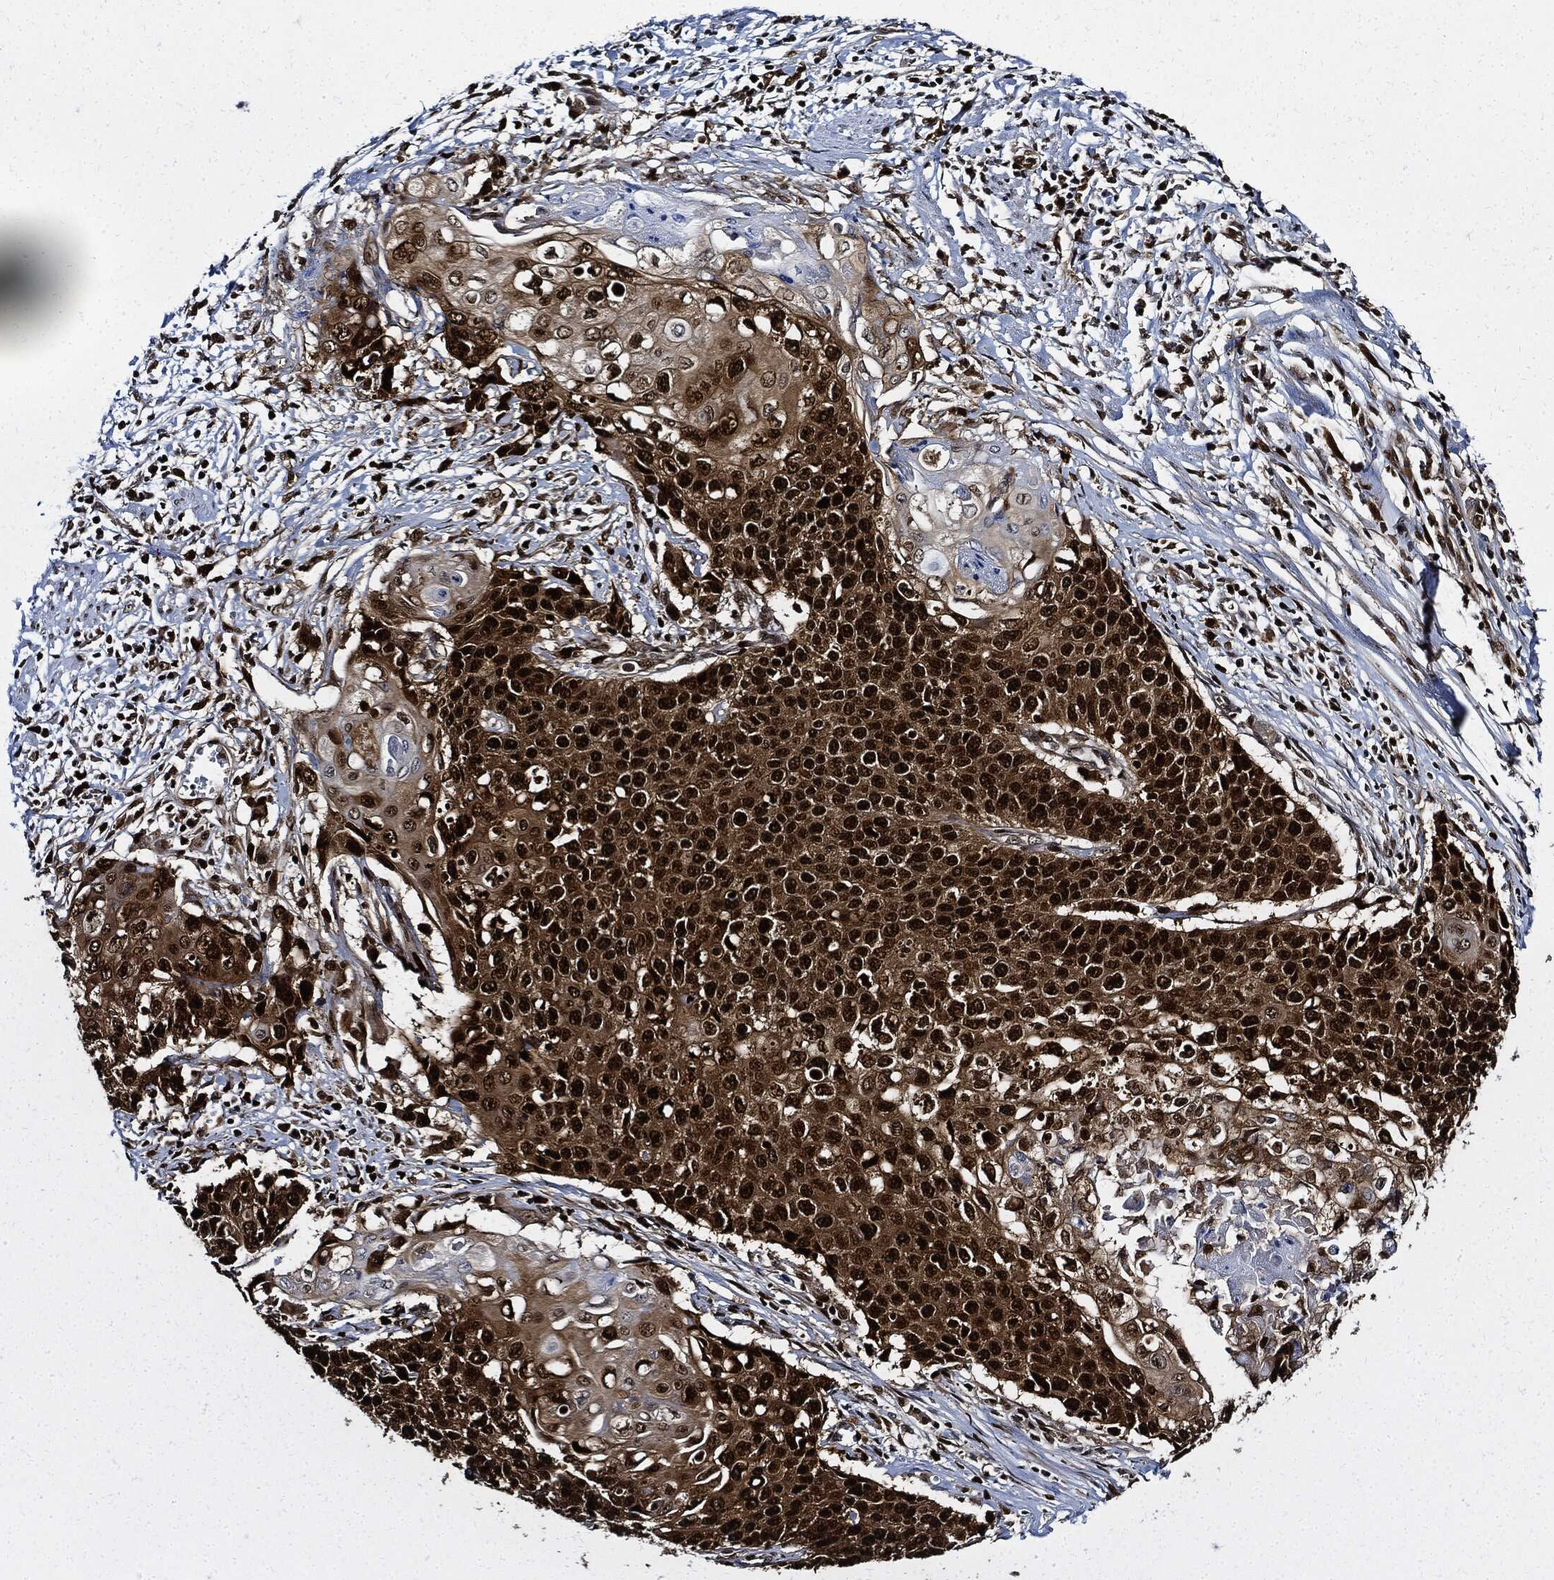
{"staining": {"intensity": "strong", "quantity": ">75%", "location": "cytoplasmic/membranous,nuclear"}, "tissue": "cervical cancer", "cell_type": "Tumor cells", "image_type": "cancer", "snomed": [{"axis": "morphology", "description": "Squamous cell carcinoma, NOS"}, {"axis": "topography", "description": "Cervix"}], "caption": "This is an image of immunohistochemistry (IHC) staining of cervical cancer (squamous cell carcinoma), which shows strong staining in the cytoplasmic/membranous and nuclear of tumor cells.", "gene": "PCNA", "patient": {"sex": "female", "age": 39}}